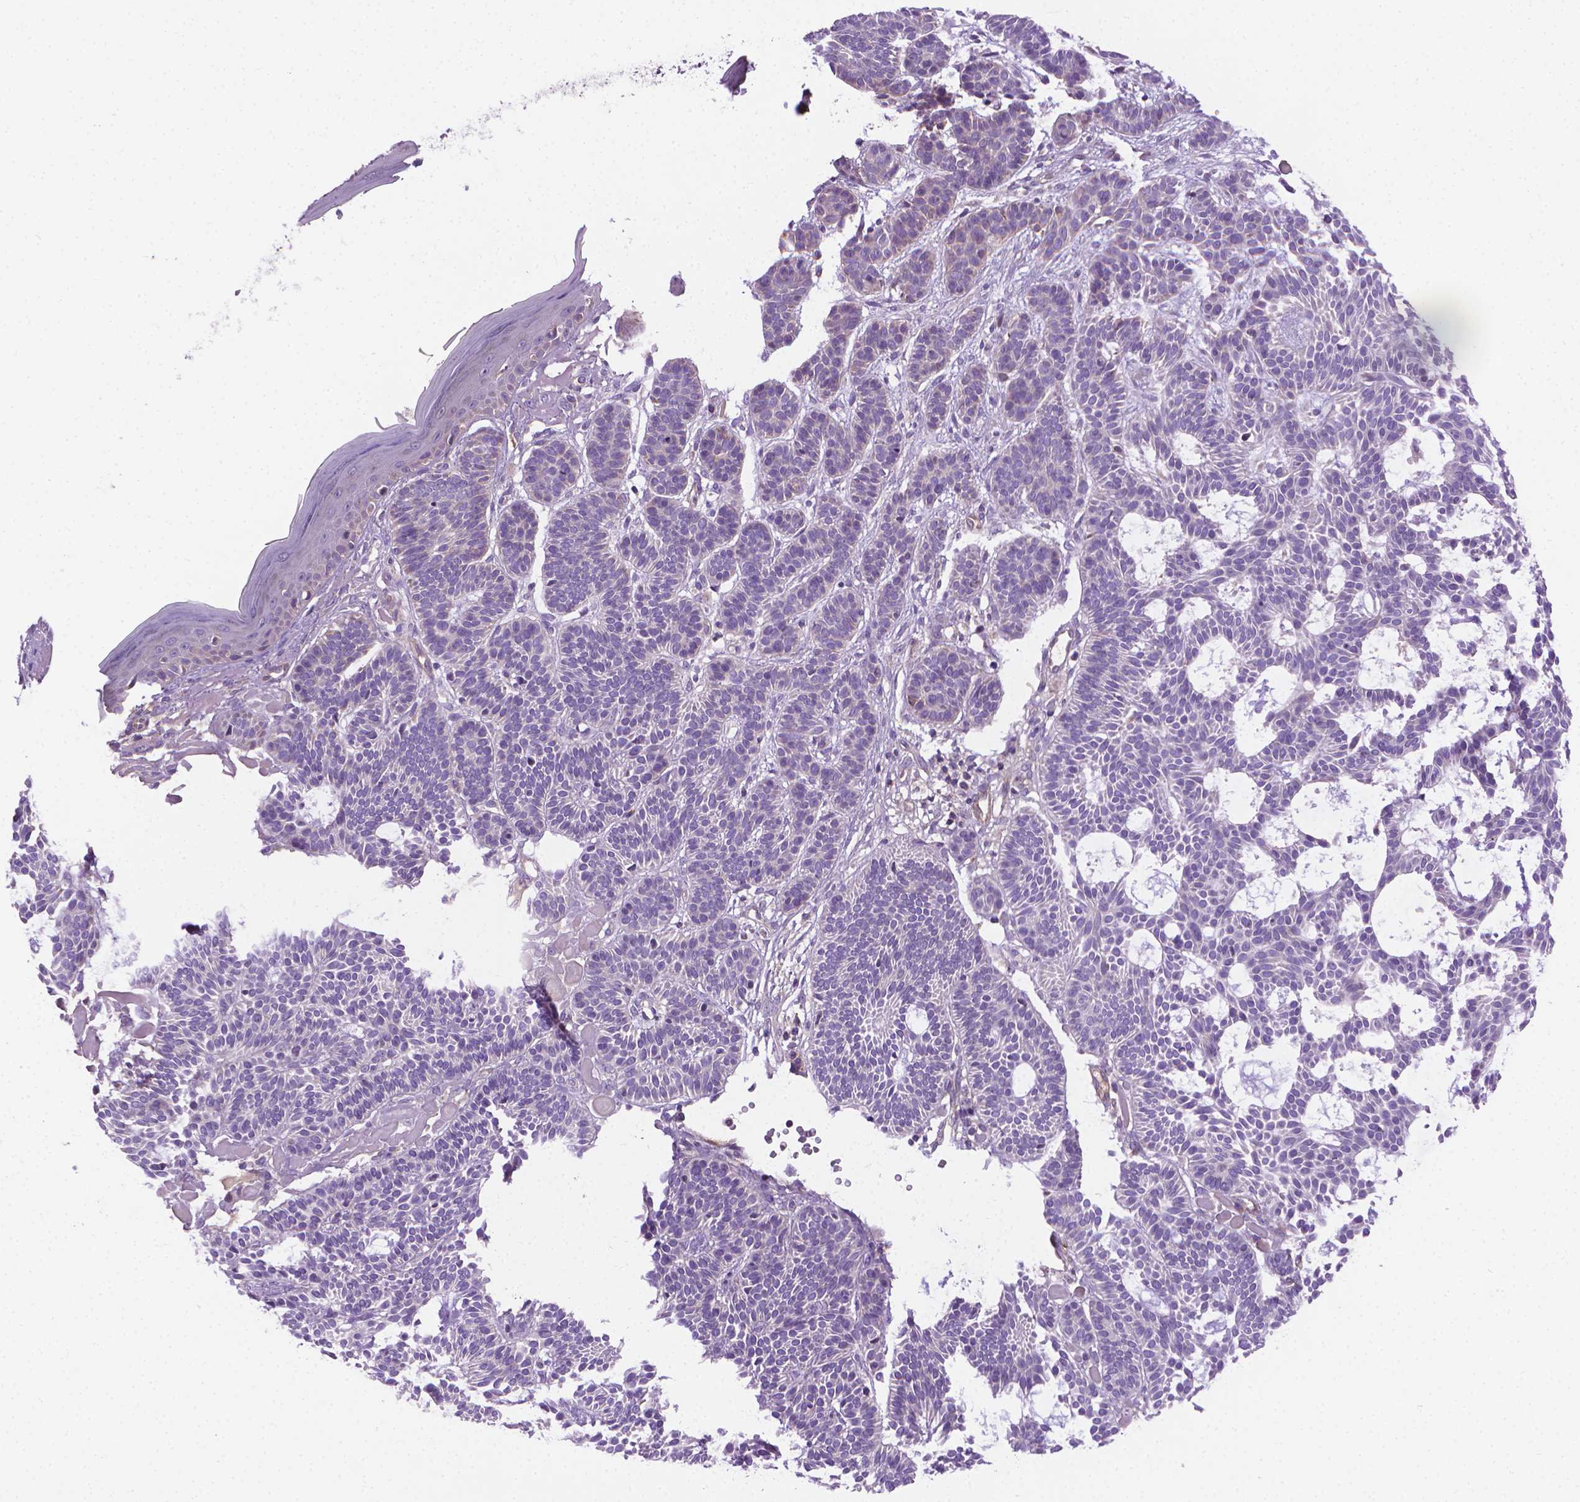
{"staining": {"intensity": "negative", "quantity": "none", "location": "none"}, "tissue": "skin cancer", "cell_type": "Tumor cells", "image_type": "cancer", "snomed": [{"axis": "morphology", "description": "Basal cell carcinoma"}, {"axis": "topography", "description": "Skin"}], "caption": "Basal cell carcinoma (skin) was stained to show a protein in brown. There is no significant expression in tumor cells.", "gene": "SLC51B", "patient": {"sex": "male", "age": 85}}